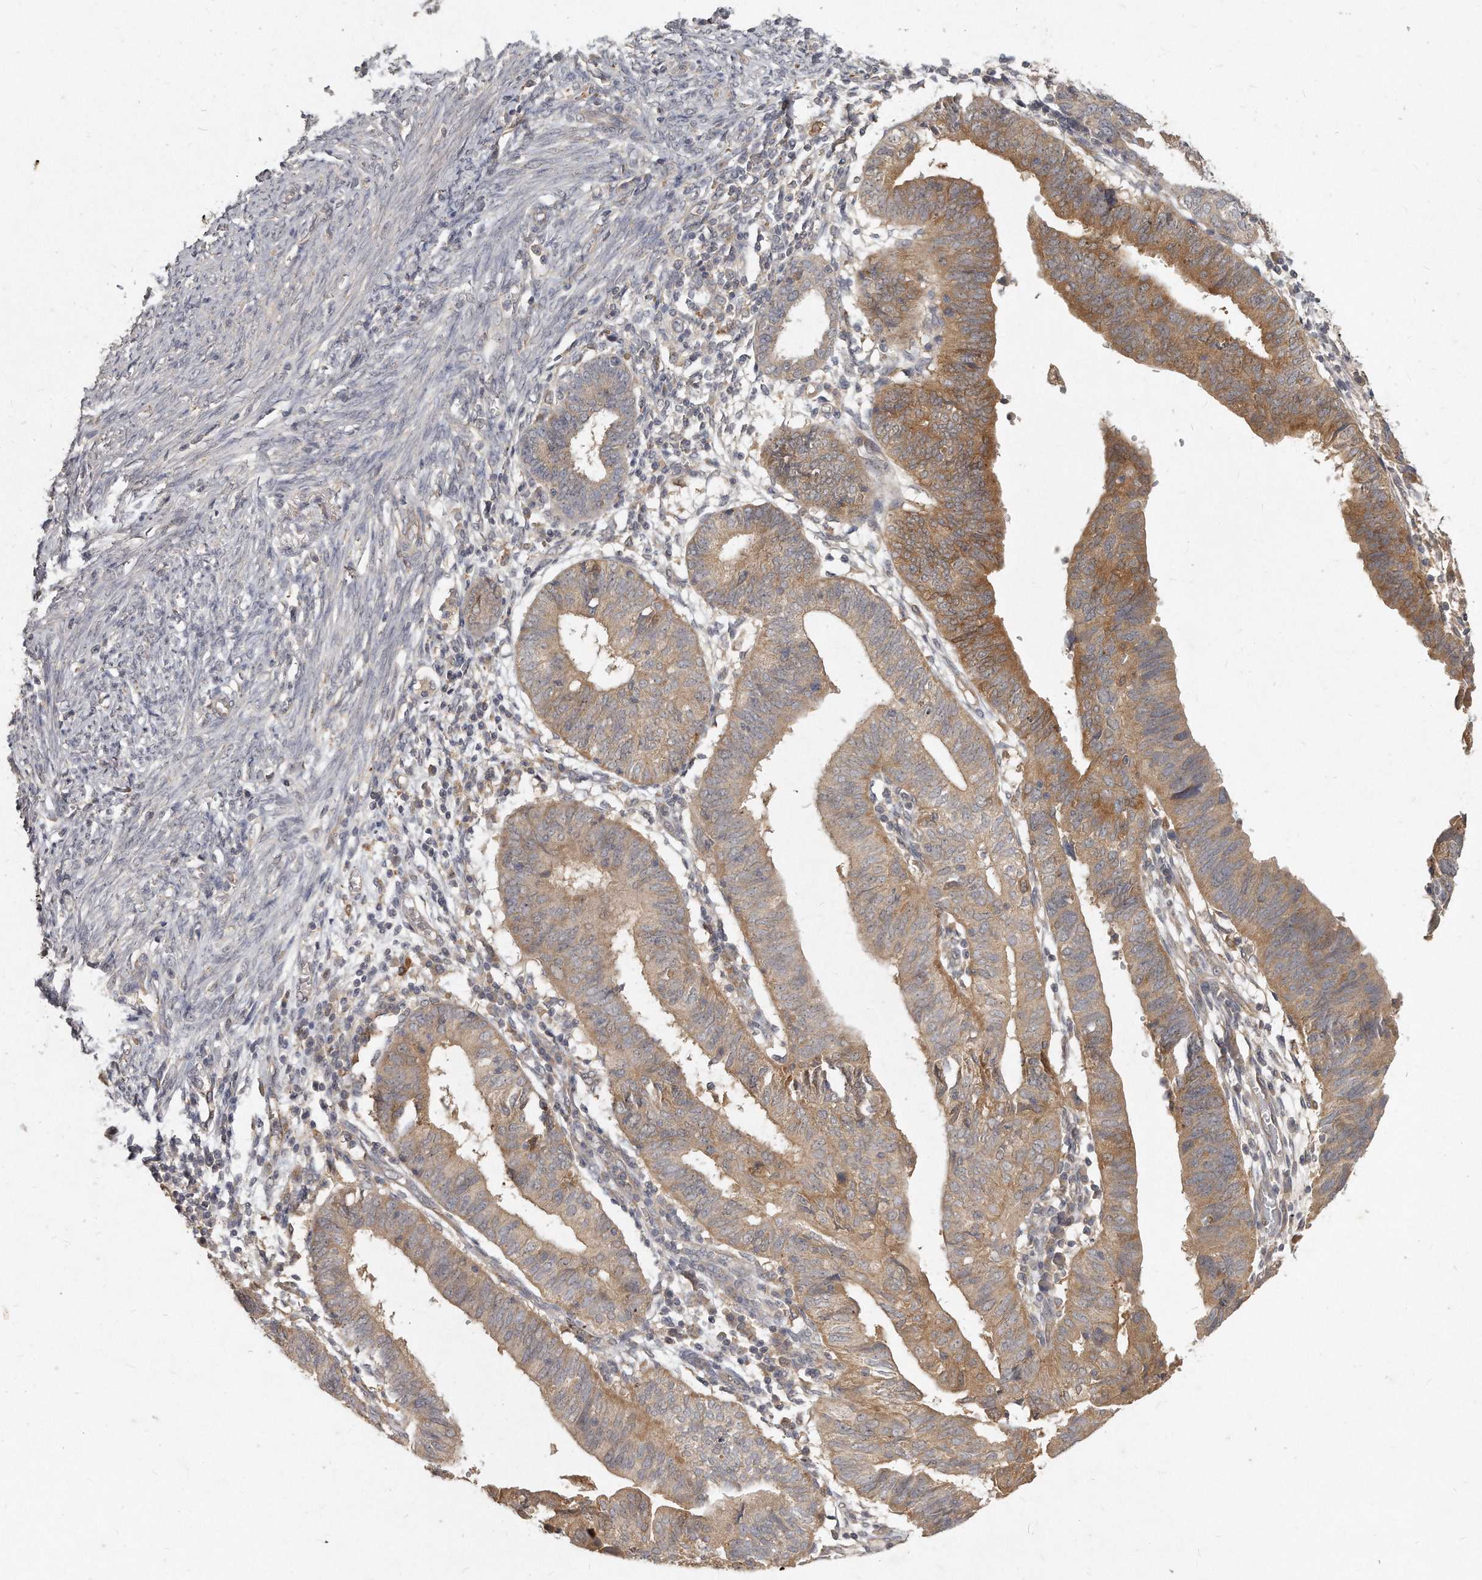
{"staining": {"intensity": "moderate", "quantity": ">75%", "location": "cytoplasmic/membranous"}, "tissue": "endometrial cancer", "cell_type": "Tumor cells", "image_type": "cancer", "snomed": [{"axis": "morphology", "description": "Adenocarcinoma, NOS"}, {"axis": "topography", "description": "Uterus"}], "caption": "Protein expression analysis of human endometrial cancer reveals moderate cytoplasmic/membranous expression in about >75% of tumor cells.", "gene": "LGALS8", "patient": {"sex": "female", "age": 77}}